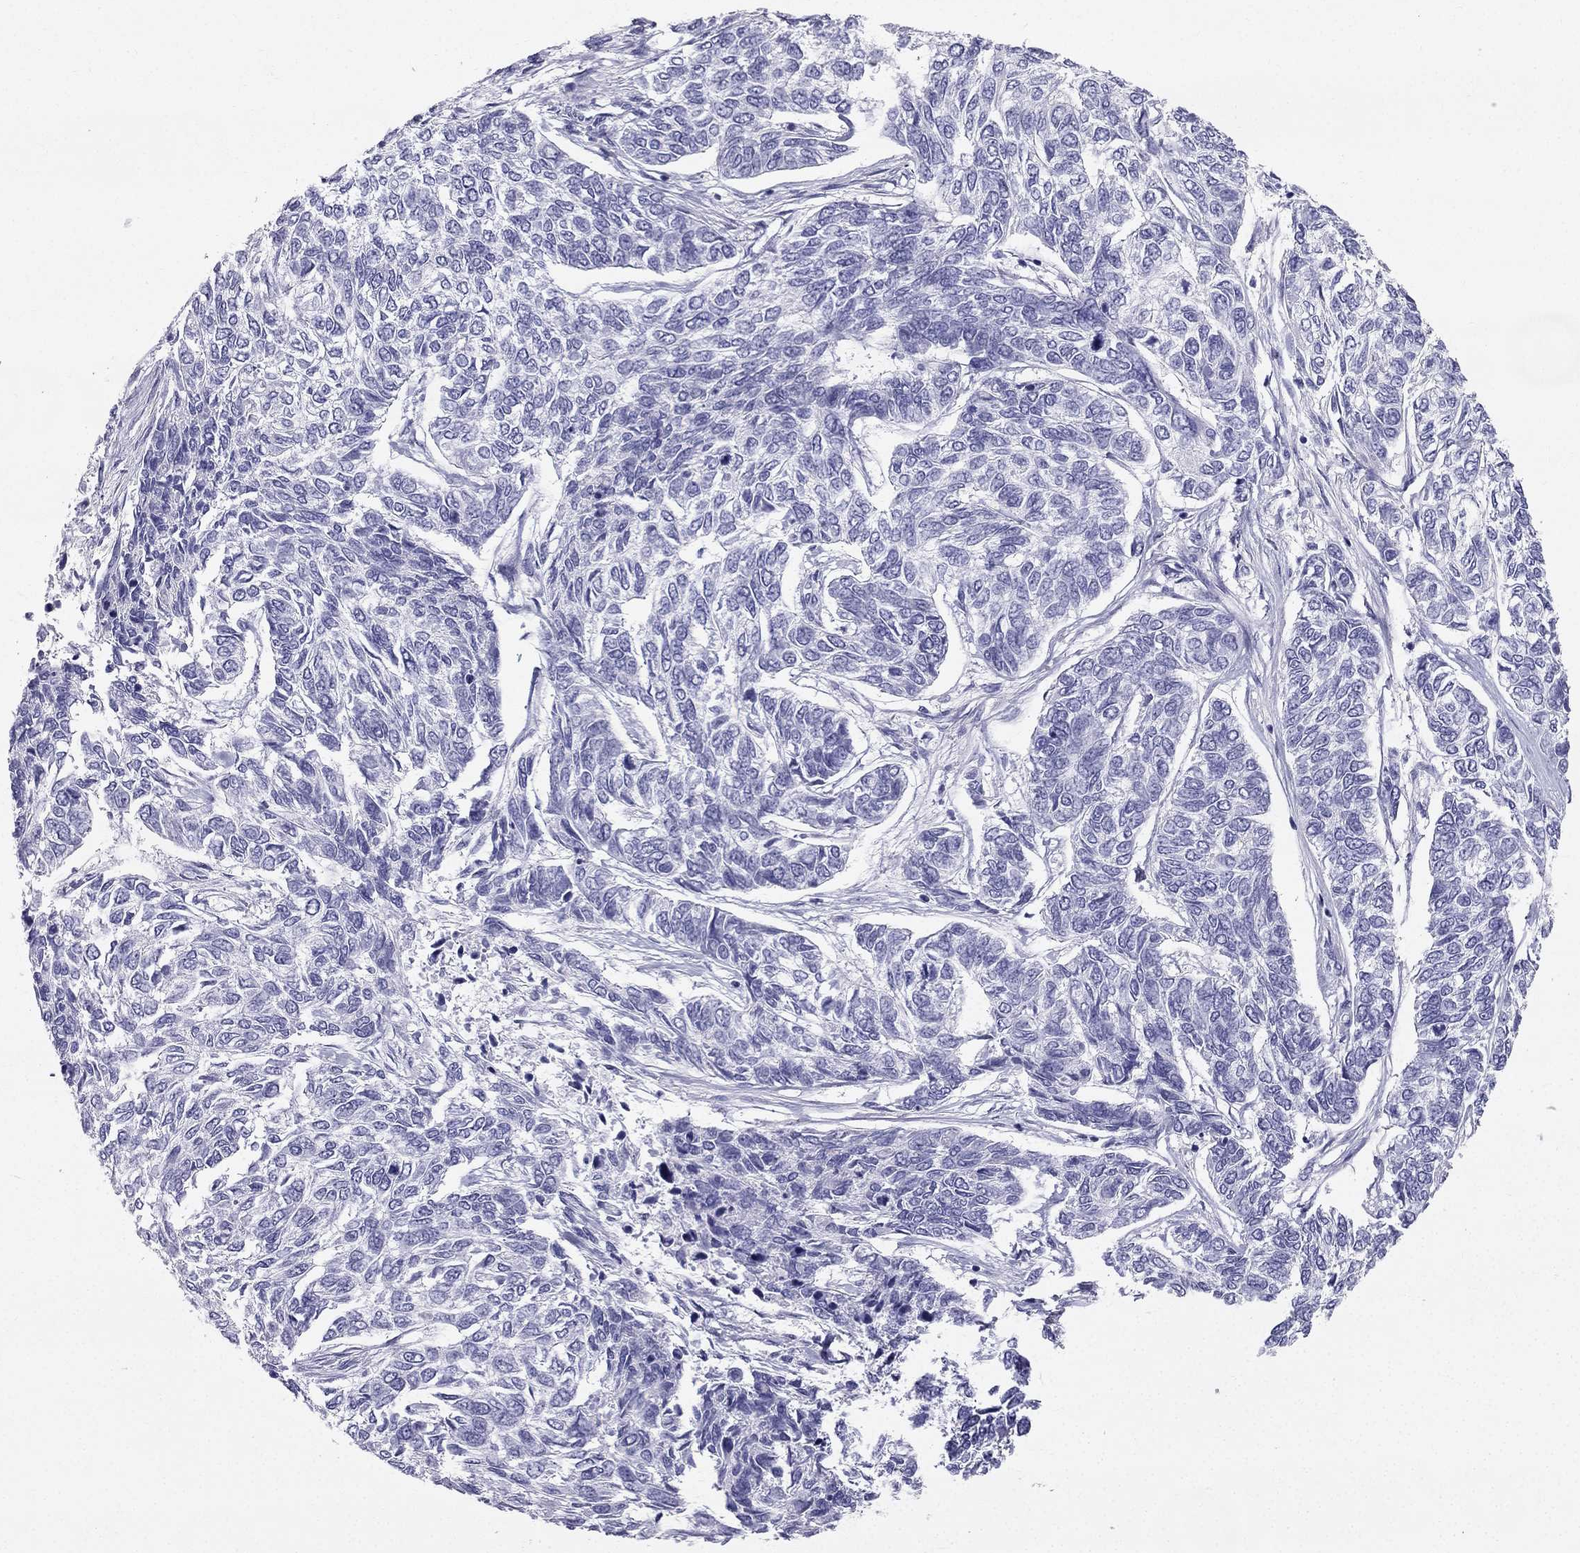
{"staining": {"intensity": "negative", "quantity": "none", "location": "none"}, "tissue": "skin cancer", "cell_type": "Tumor cells", "image_type": "cancer", "snomed": [{"axis": "morphology", "description": "Basal cell carcinoma"}, {"axis": "topography", "description": "Skin"}], "caption": "DAB (3,3'-diaminobenzidine) immunohistochemical staining of human skin basal cell carcinoma displays no significant staining in tumor cells.", "gene": "TFF3", "patient": {"sex": "female", "age": 65}}